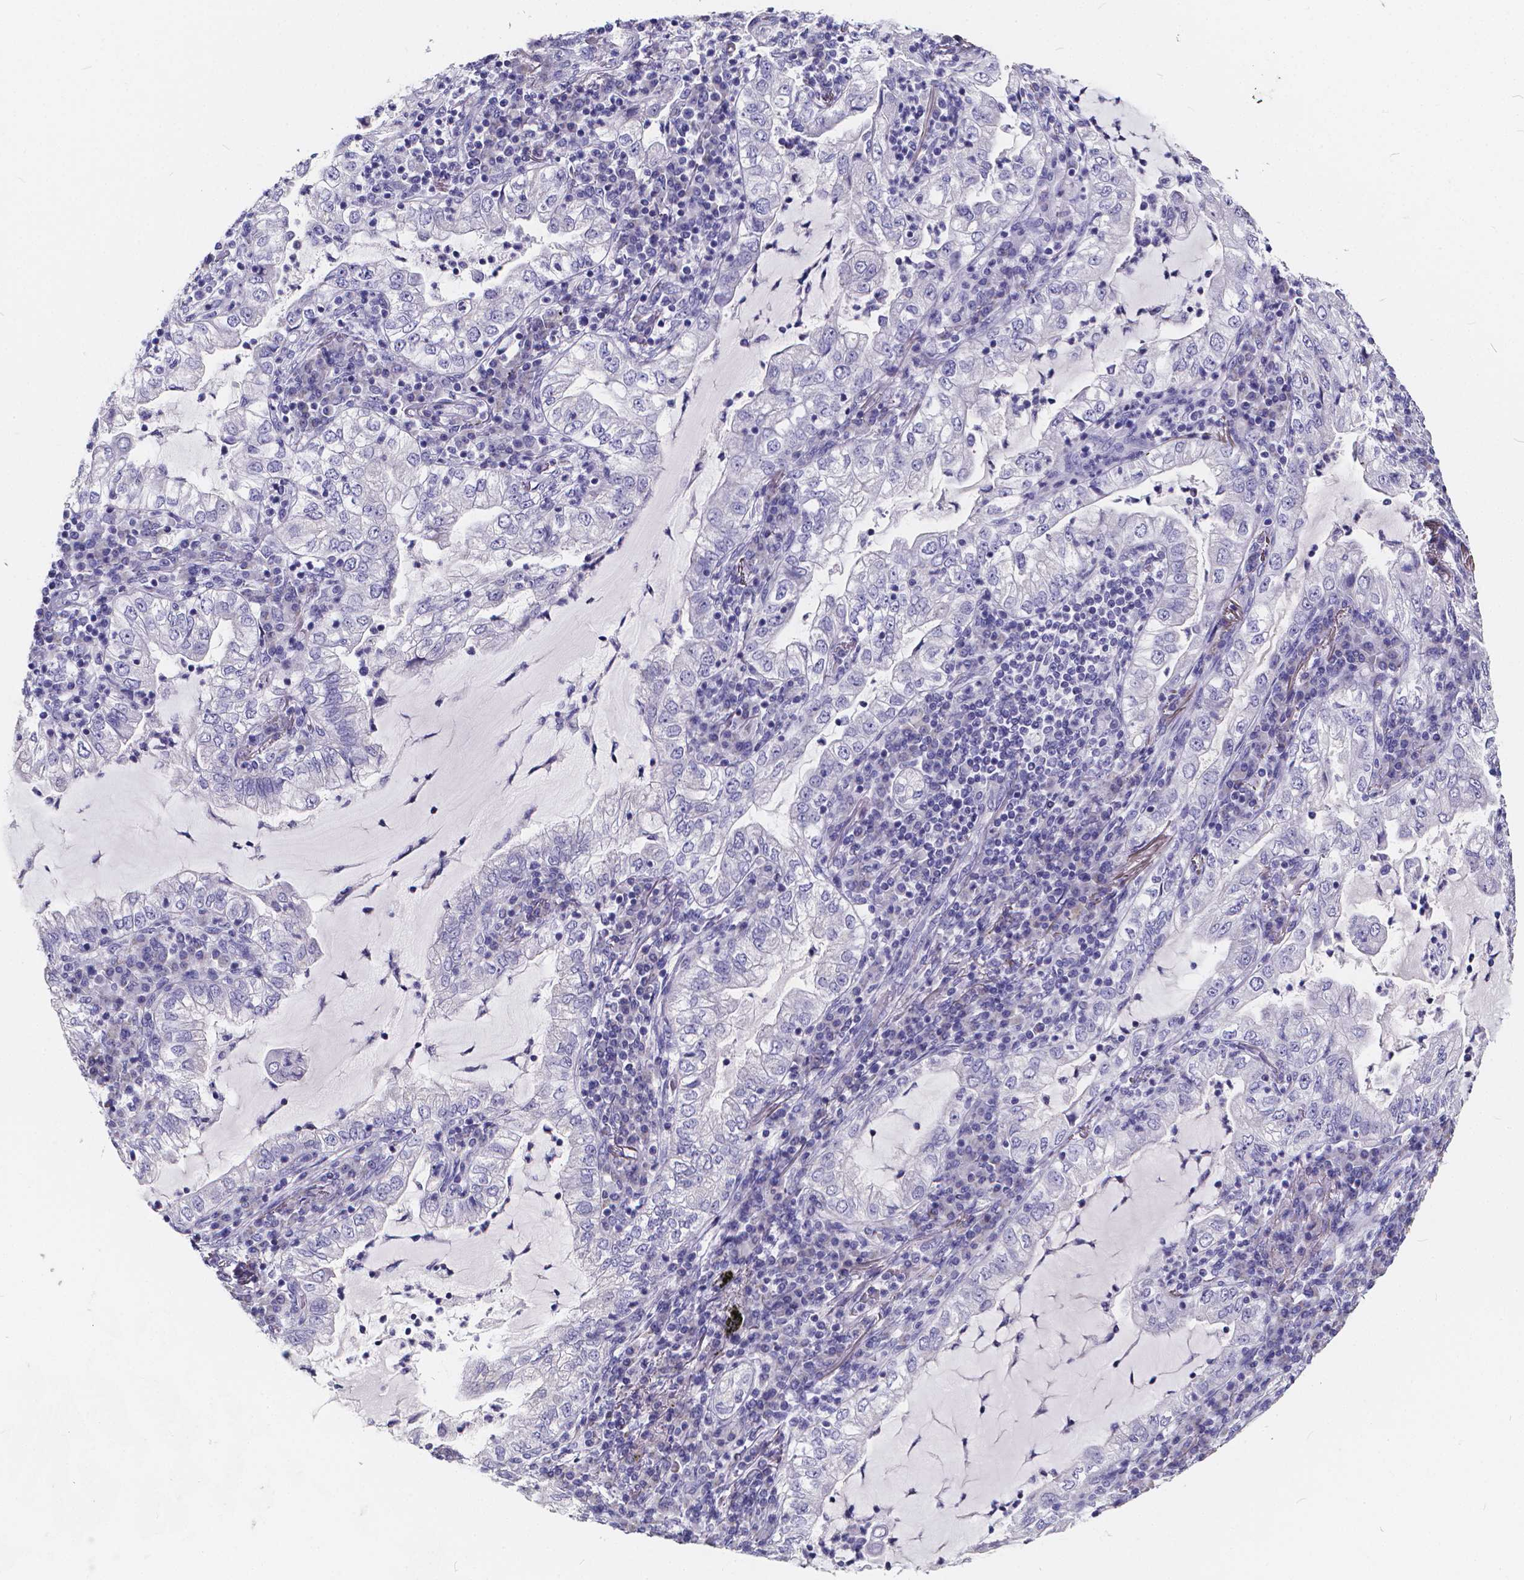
{"staining": {"intensity": "negative", "quantity": "none", "location": "none"}, "tissue": "lung cancer", "cell_type": "Tumor cells", "image_type": "cancer", "snomed": [{"axis": "morphology", "description": "Adenocarcinoma, NOS"}, {"axis": "topography", "description": "Lung"}], "caption": "Immunohistochemistry (IHC) photomicrograph of adenocarcinoma (lung) stained for a protein (brown), which displays no staining in tumor cells. (DAB (3,3'-diaminobenzidine) immunohistochemistry with hematoxylin counter stain).", "gene": "SPEF2", "patient": {"sex": "female", "age": 73}}